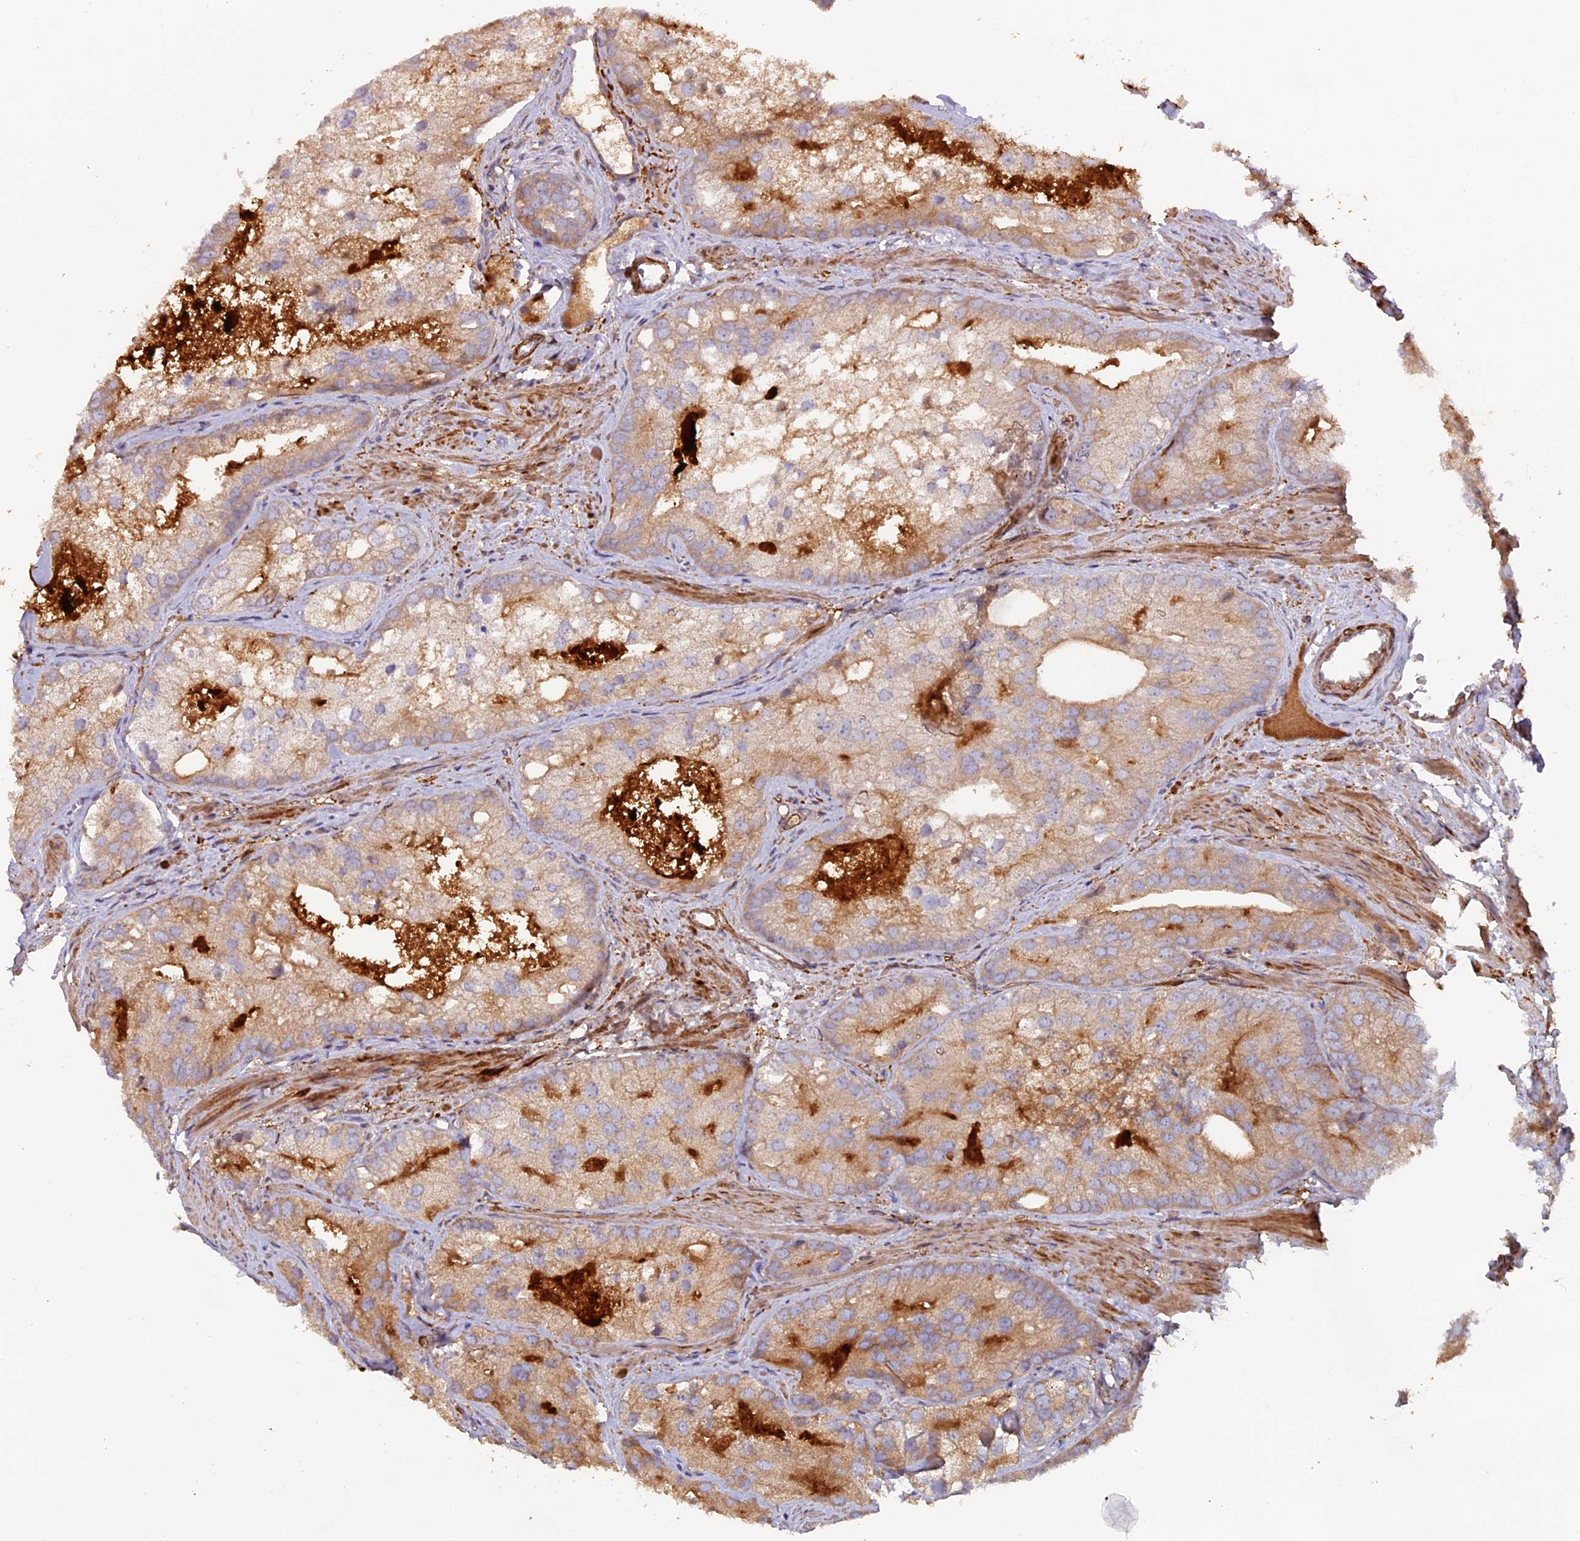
{"staining": {"intensity": "weak", "quantity": "<25%", "location": "cytoplasmic/membranous"}, "tissue": "prostate cancer", "cell_type": "Tumor cells", "image_type": "cancer", "snomed": [{"axis": "morphology", "description": "Adenocarcinoma, Low grade"}, {"axis": "topography", "description": "Prostate"}], "caption": "The micrograph displays no staining of tumor cells in prostate cancer (low-grade adenocarcinoma).", "gene": "FERMT1", "patient": {"sex": "male", "age": 69}}